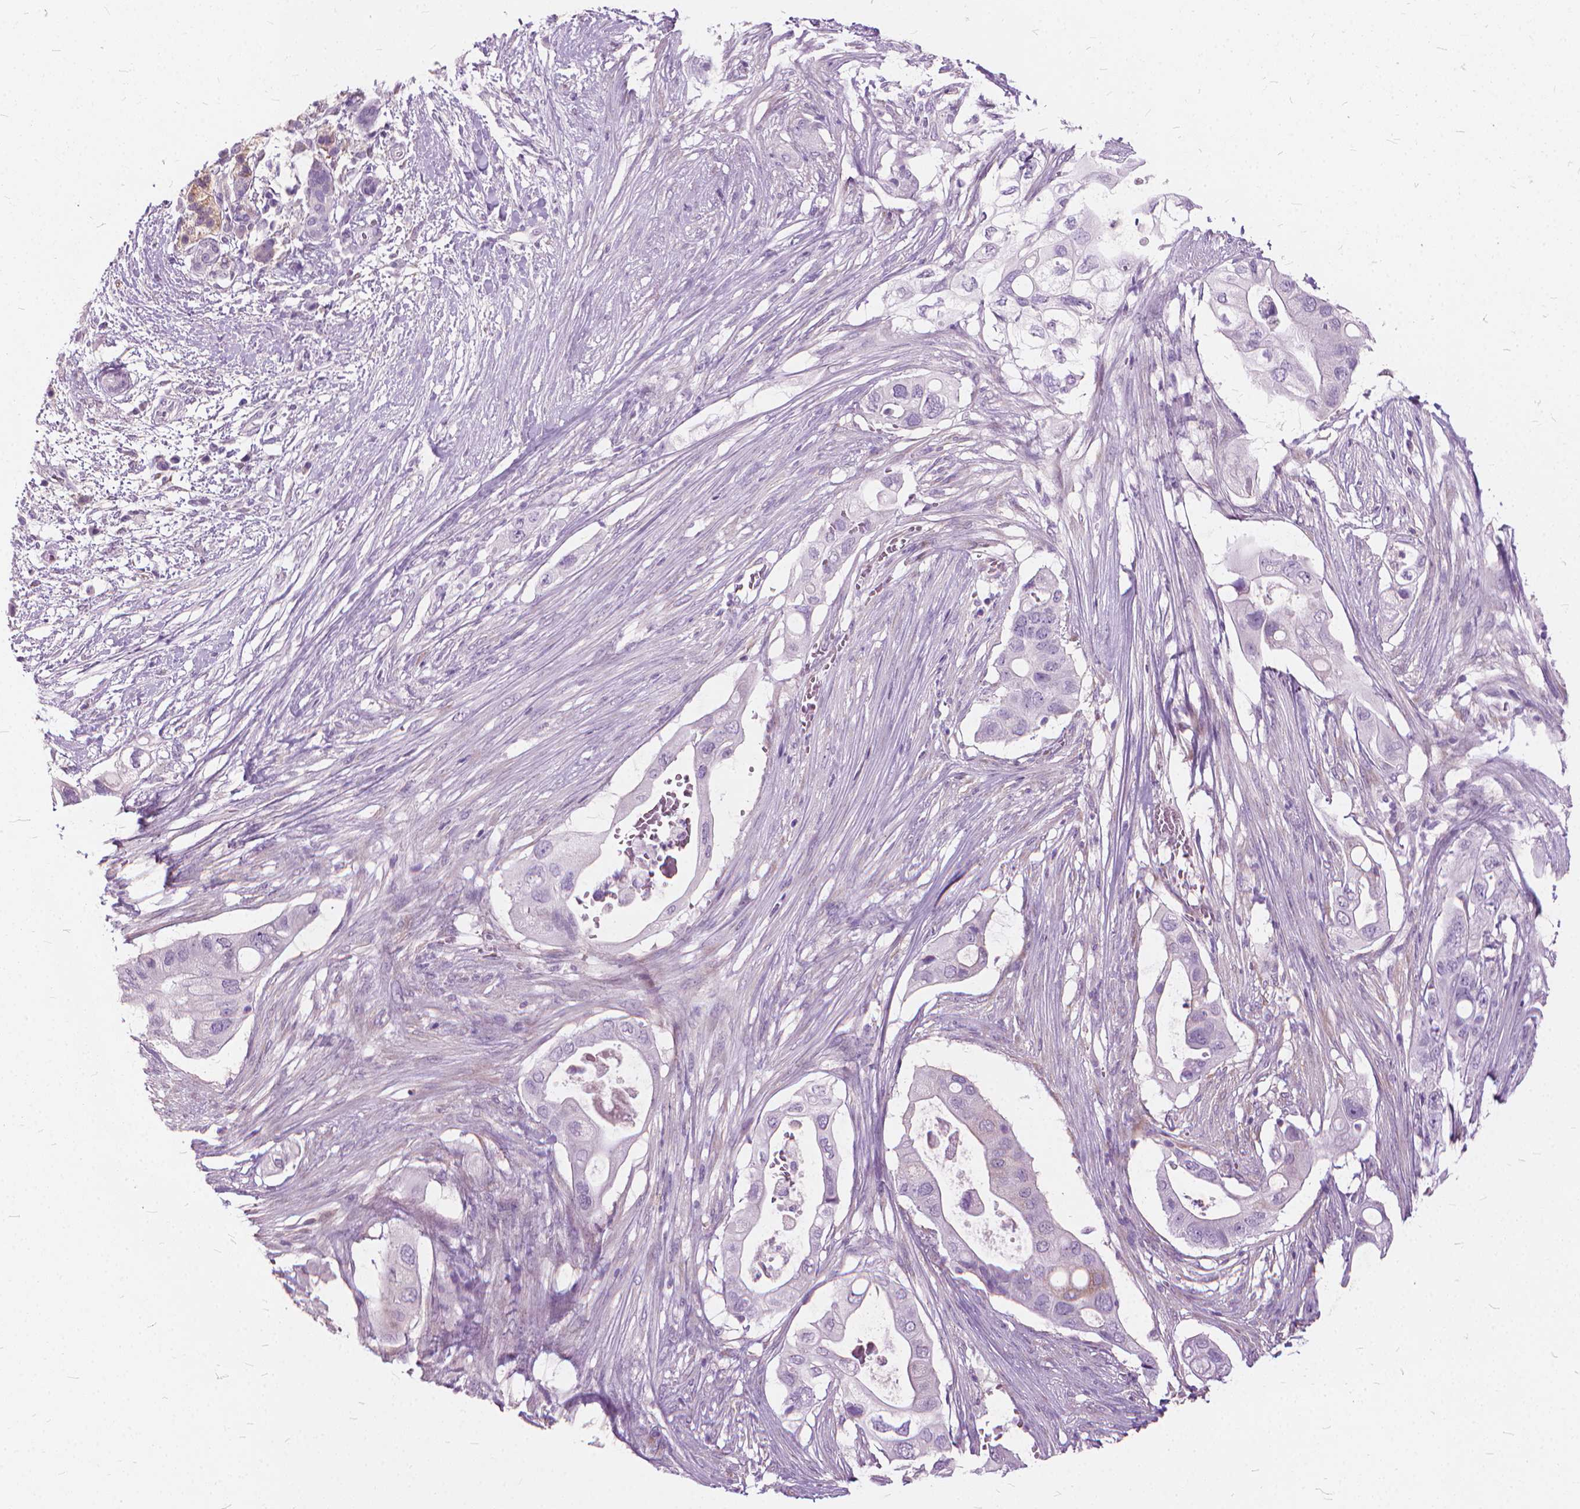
{"staining": {"intensity": "negative", "quantity": "none", "location": "none"}, "tissue": "pancreatic cancer", "cell_type": "Tumor cells", "image_type": "cancer", "snomed": [{"axis": "morphology", "description": "Adenocarcinoma, NOS"}, {"axis": "topography", "description": "Pancreas"}], "caption": "The IHC micrograph has no significant staining in tumor cells of pancreatic adenocarcinoma tissue. (DAB immunohistochemistry (IHC) visualized using brightfield microscopy, high magnification).", "gene": "DNM1", "patient": {"sex": "female", "age": 72}}